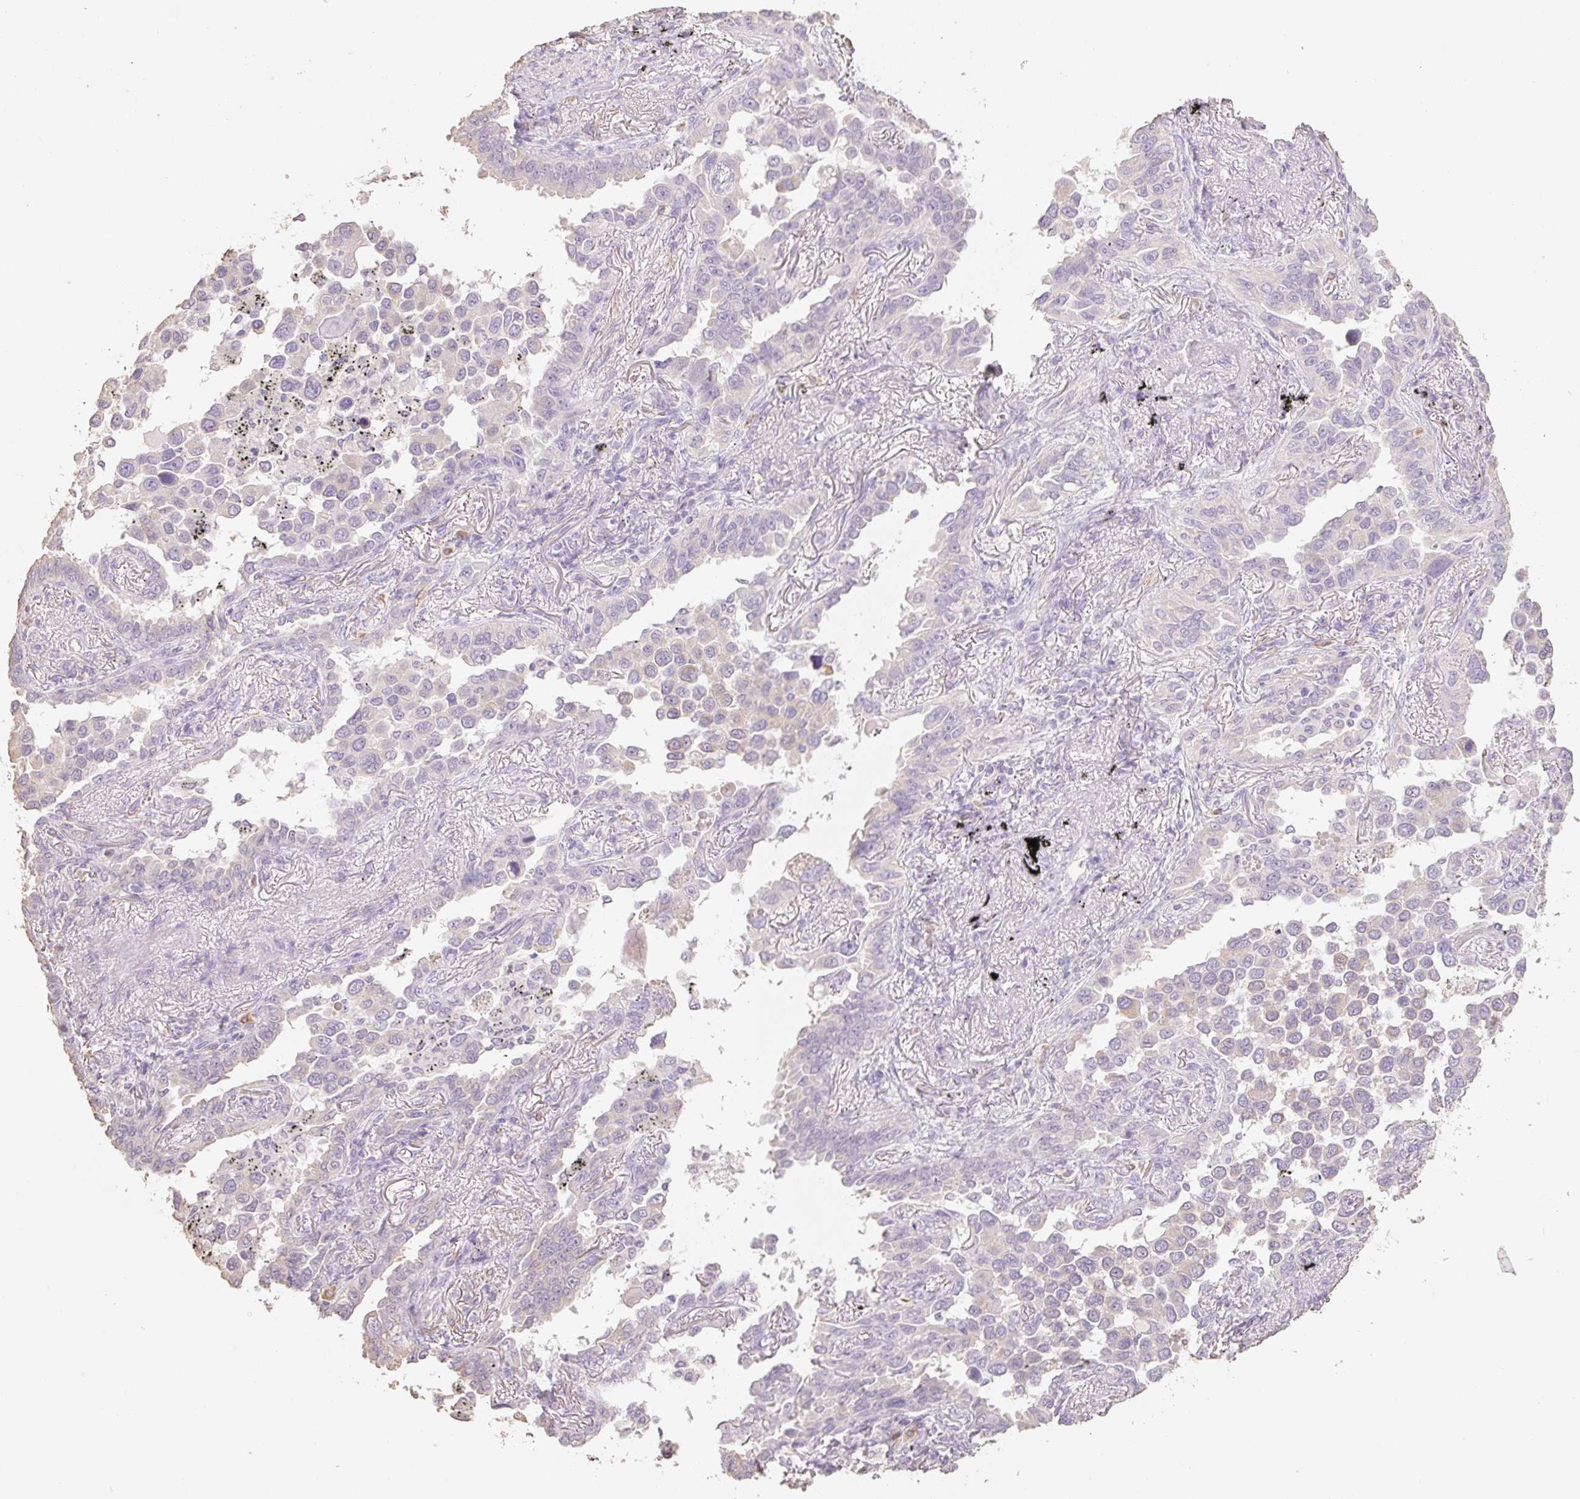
{"staining": {"intensity": "negative", "quantity": "none", "location": "none"}, "tissue": "lung cancer", "cell_type": "Tumor cells", "image_type": "cancer", "snomed": [{"axis": "morphology", "description": "Adenocarcinoma, NOS"}, {"axis": "topography", "description": "Lung"}], "caption": "Histopathology image shows no significant protein expression in tumor cells of lung adenocarcinoma. Nuclei are stained in blue.", "gene": "MBOAT7", "patient": {"sex": "male", "age": 67}}